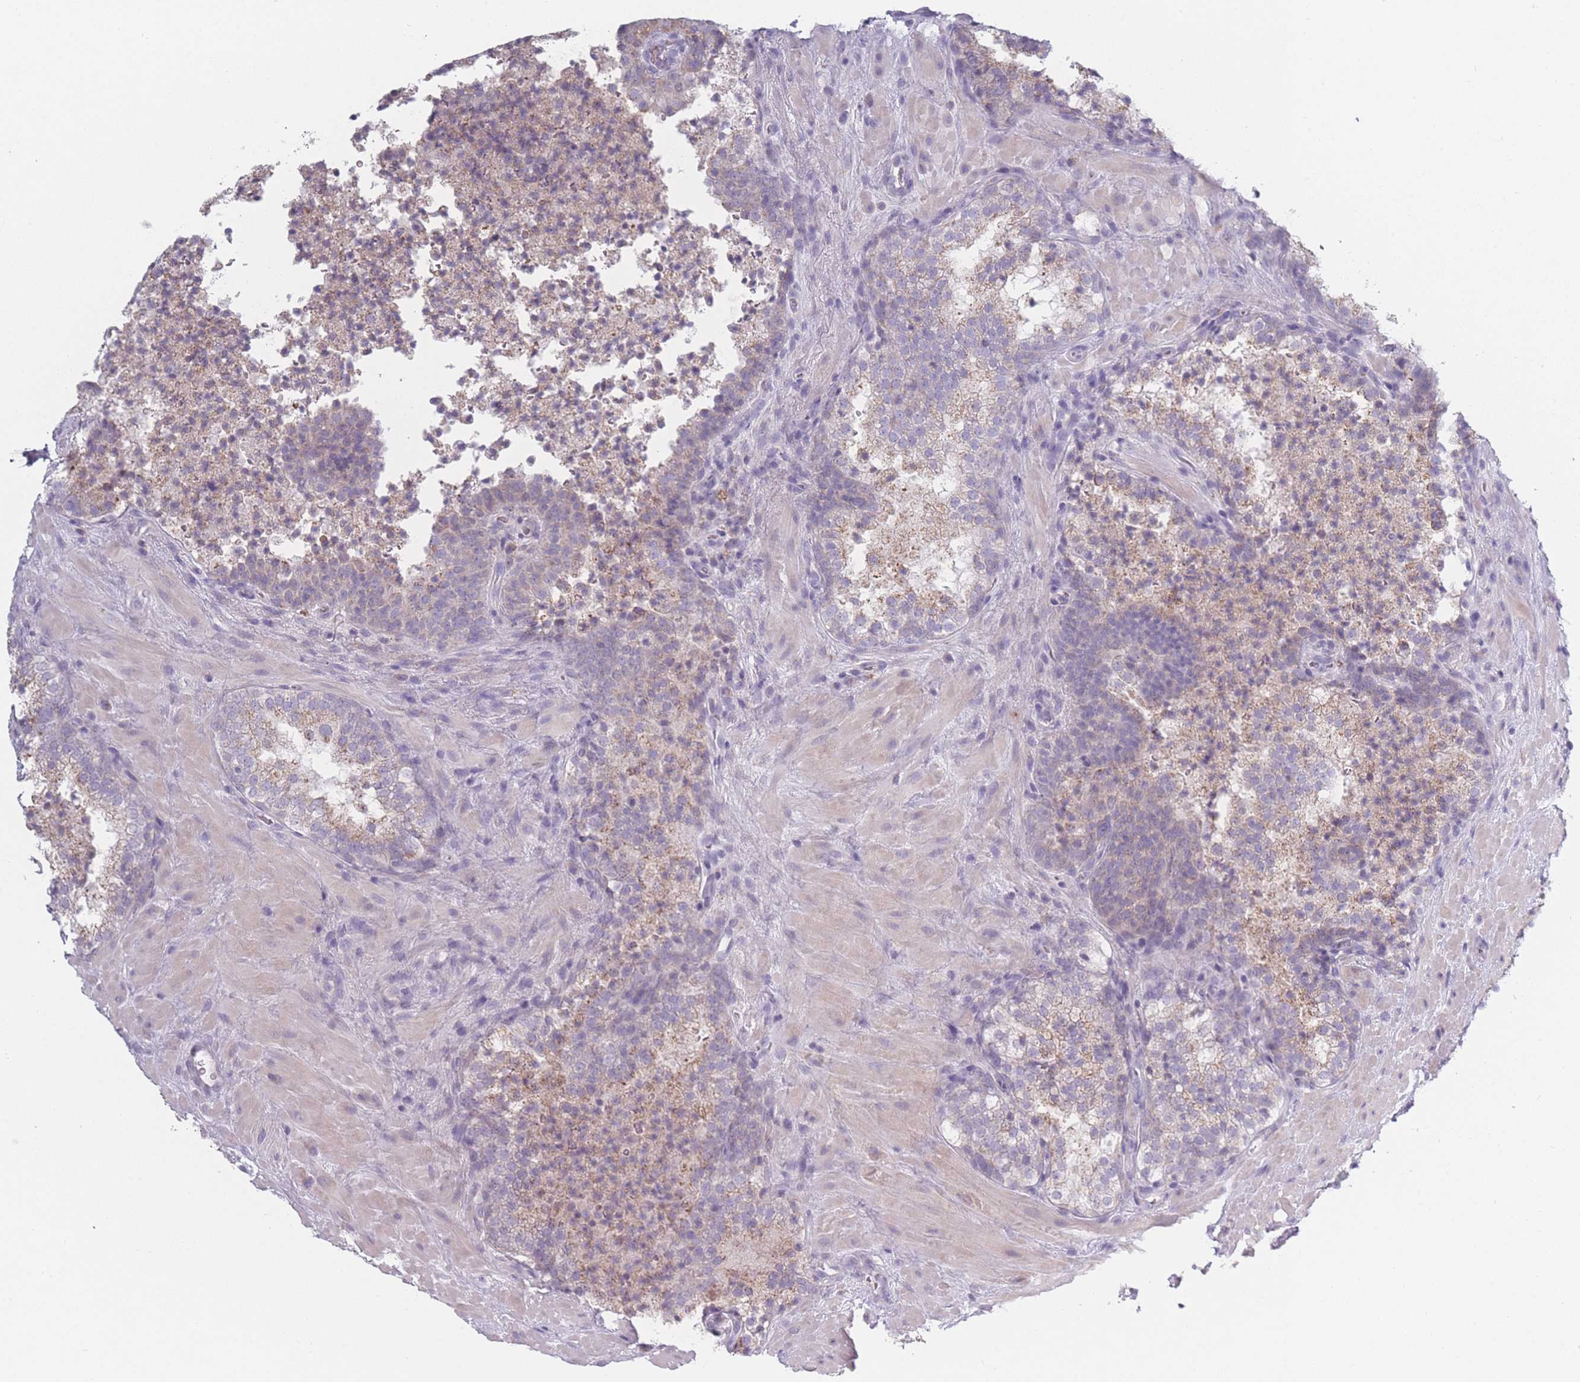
{"staining": {"intensity": "weak", "quantity": "<25%", "location": "cytoplasmic/membranous"}, "tissue": "prostate cancer", "cell_type": "Tumor cells", "image_type": "cancer", "snomed": [{"axis": "morphology", "description": "Adenocarcinoma, High grade"}, {"axis": "topography", "description": "Prostate"}], "caption": "The photomicrograph displays no staining of tumor cells in high-grade adenocarcinoma (prostate).", "gene": "PEX11B", "patient": {"sex": "male", "age": 56}}